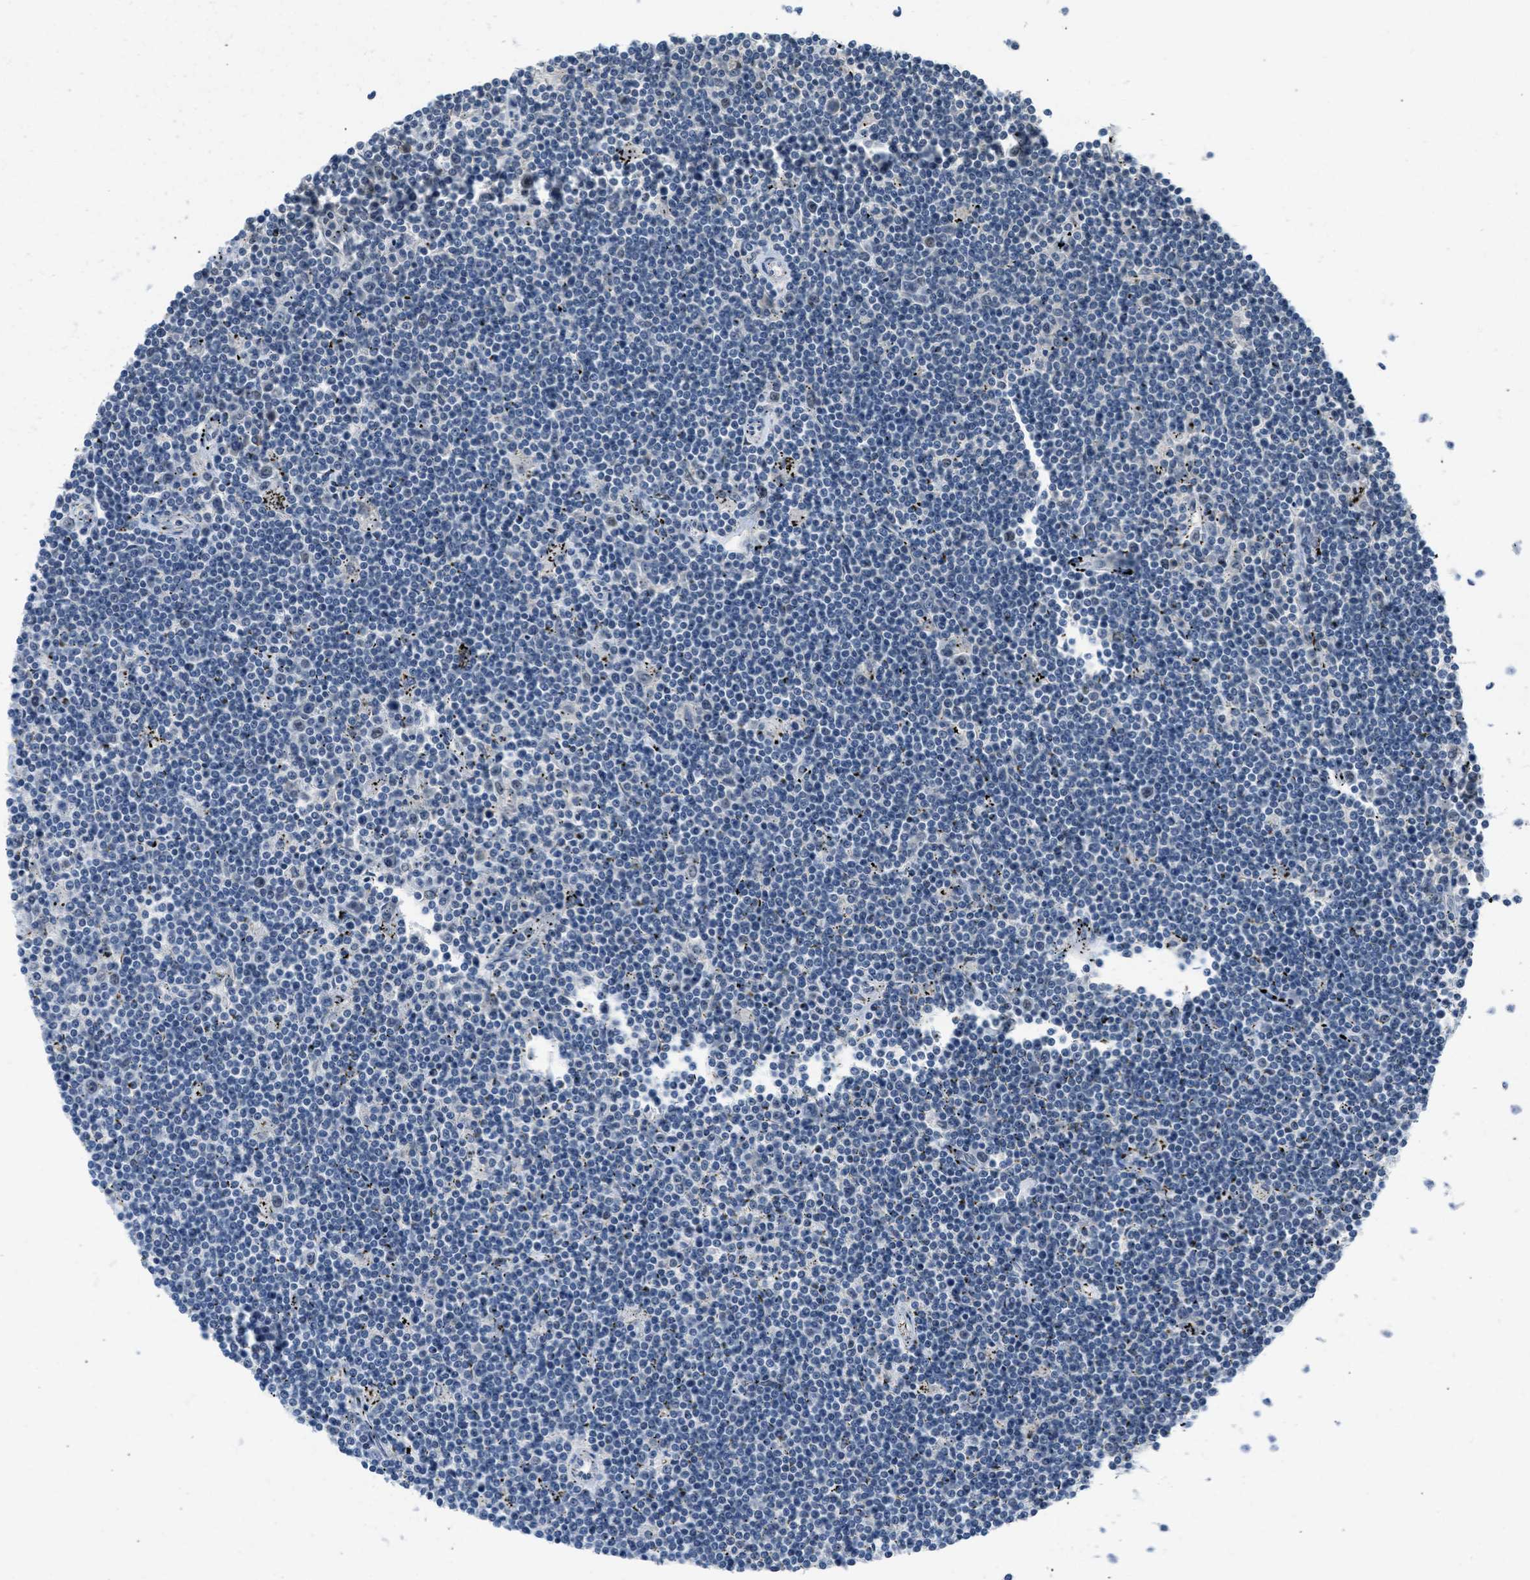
{"staining": {"intensity": "negative", "quantity": "none", "location": "none"}, "tissue": "lymphoma", "cell_type": "Tumor cells", "image_type": "cancer", "snomed": [{"axis": "morphology", "description": "Malignant lymphoma, non-Hodgkin's type, Low grade"}, {"axis": "topography", "description": "Spleen"}], "caption": "An immunohistochemistry micrograph of lymphoma is shown. There is no staining in tumor cells of lymphoma.", "gene": "TTBK2", "patient": {"sex": "male", "age": 76}}